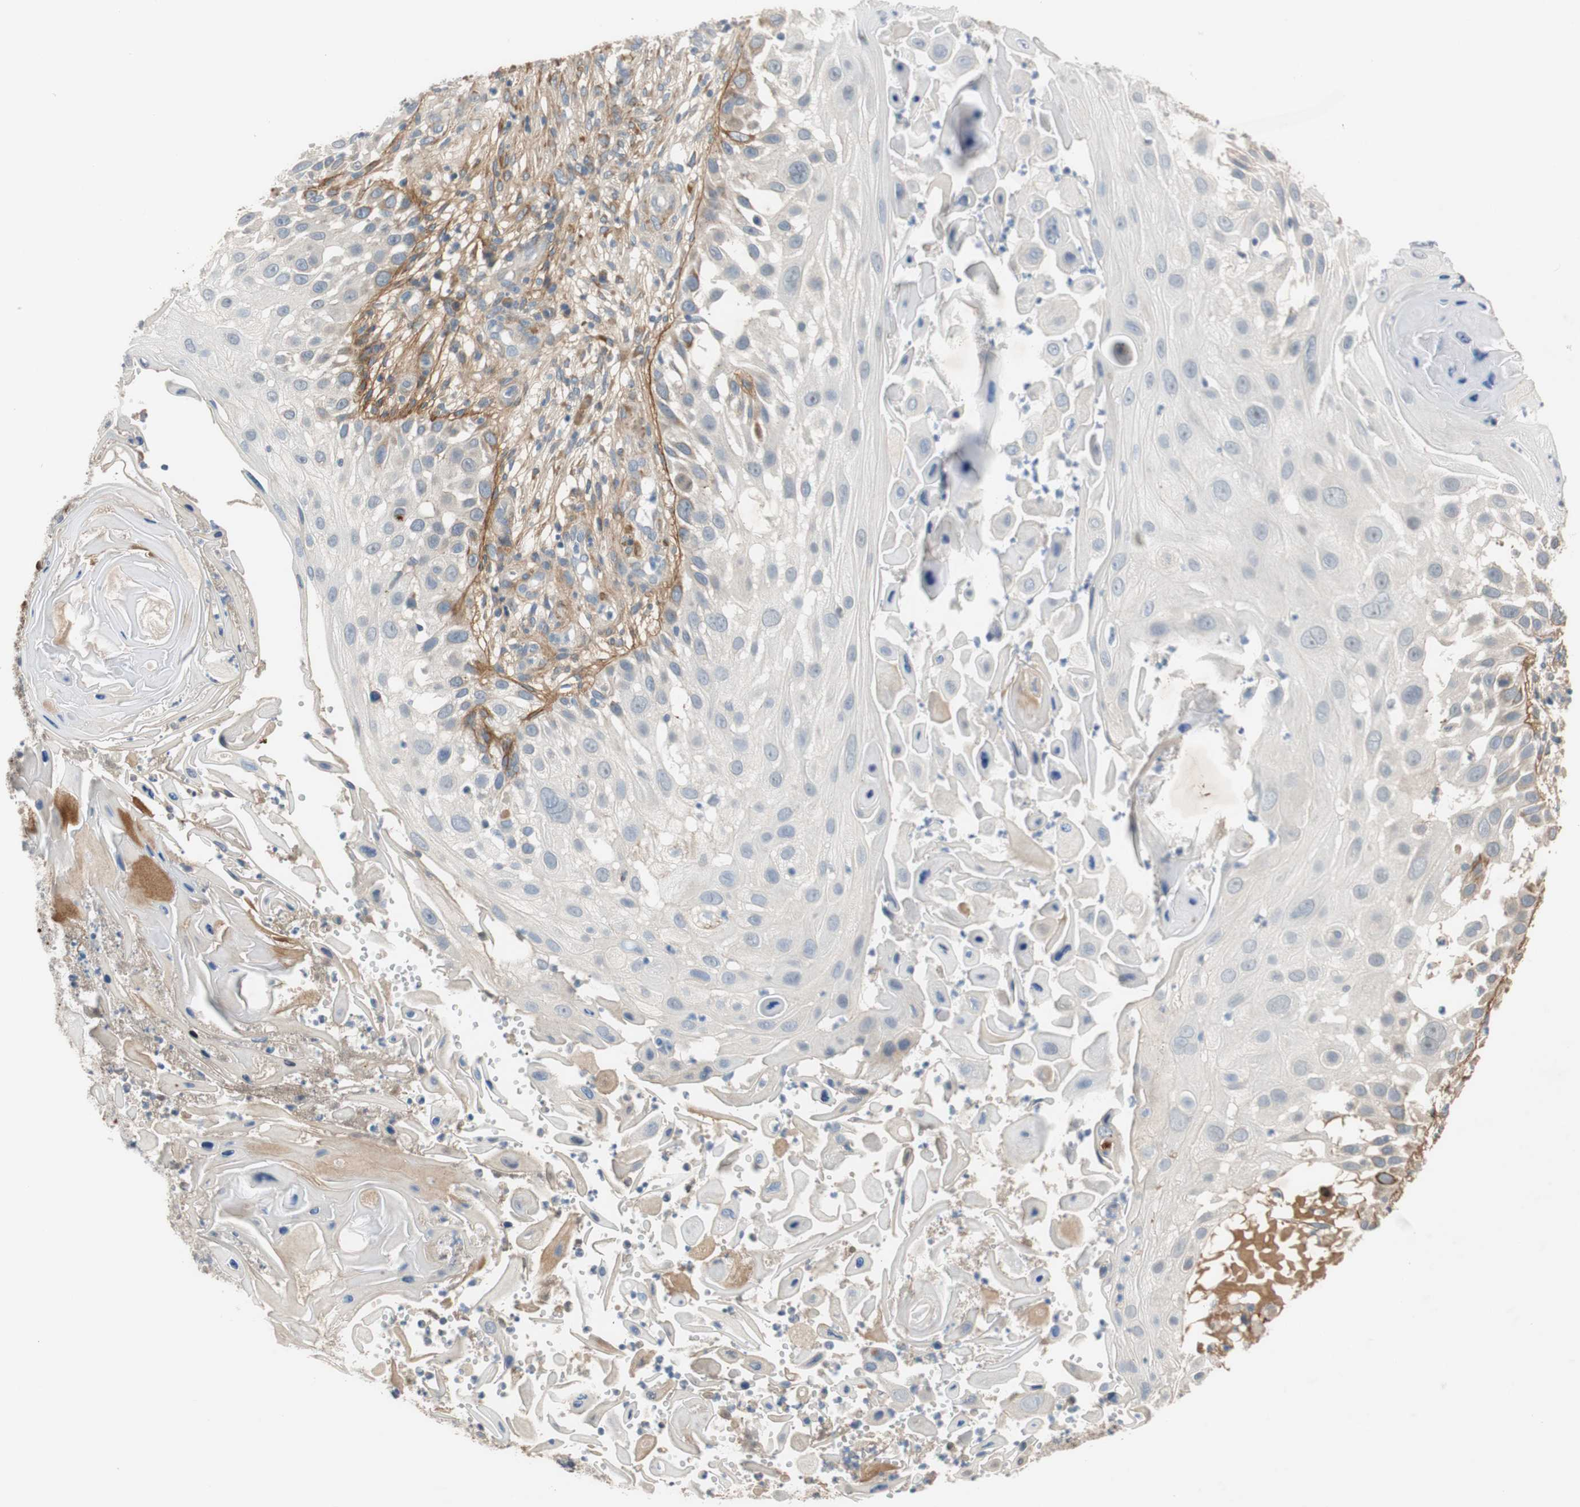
{"staining": {"intensity": "negative", "quantity": "none", "location": "none"}, "tissue": "skin cancer", "cell_type": "Tumor cells", "image_type": "cancer", "snomed": [{"axis": "morphology", "description": "Squamous cell carcinoma, NOS"}, {"axis": "topography", "description": "Skin"}], "caption": "Tumor cells show no significant protein staining in skin cancer. Nuclei are stained in blue.", "gene": "COL12A1", "patient": {"sex": "female", "age": 44}}